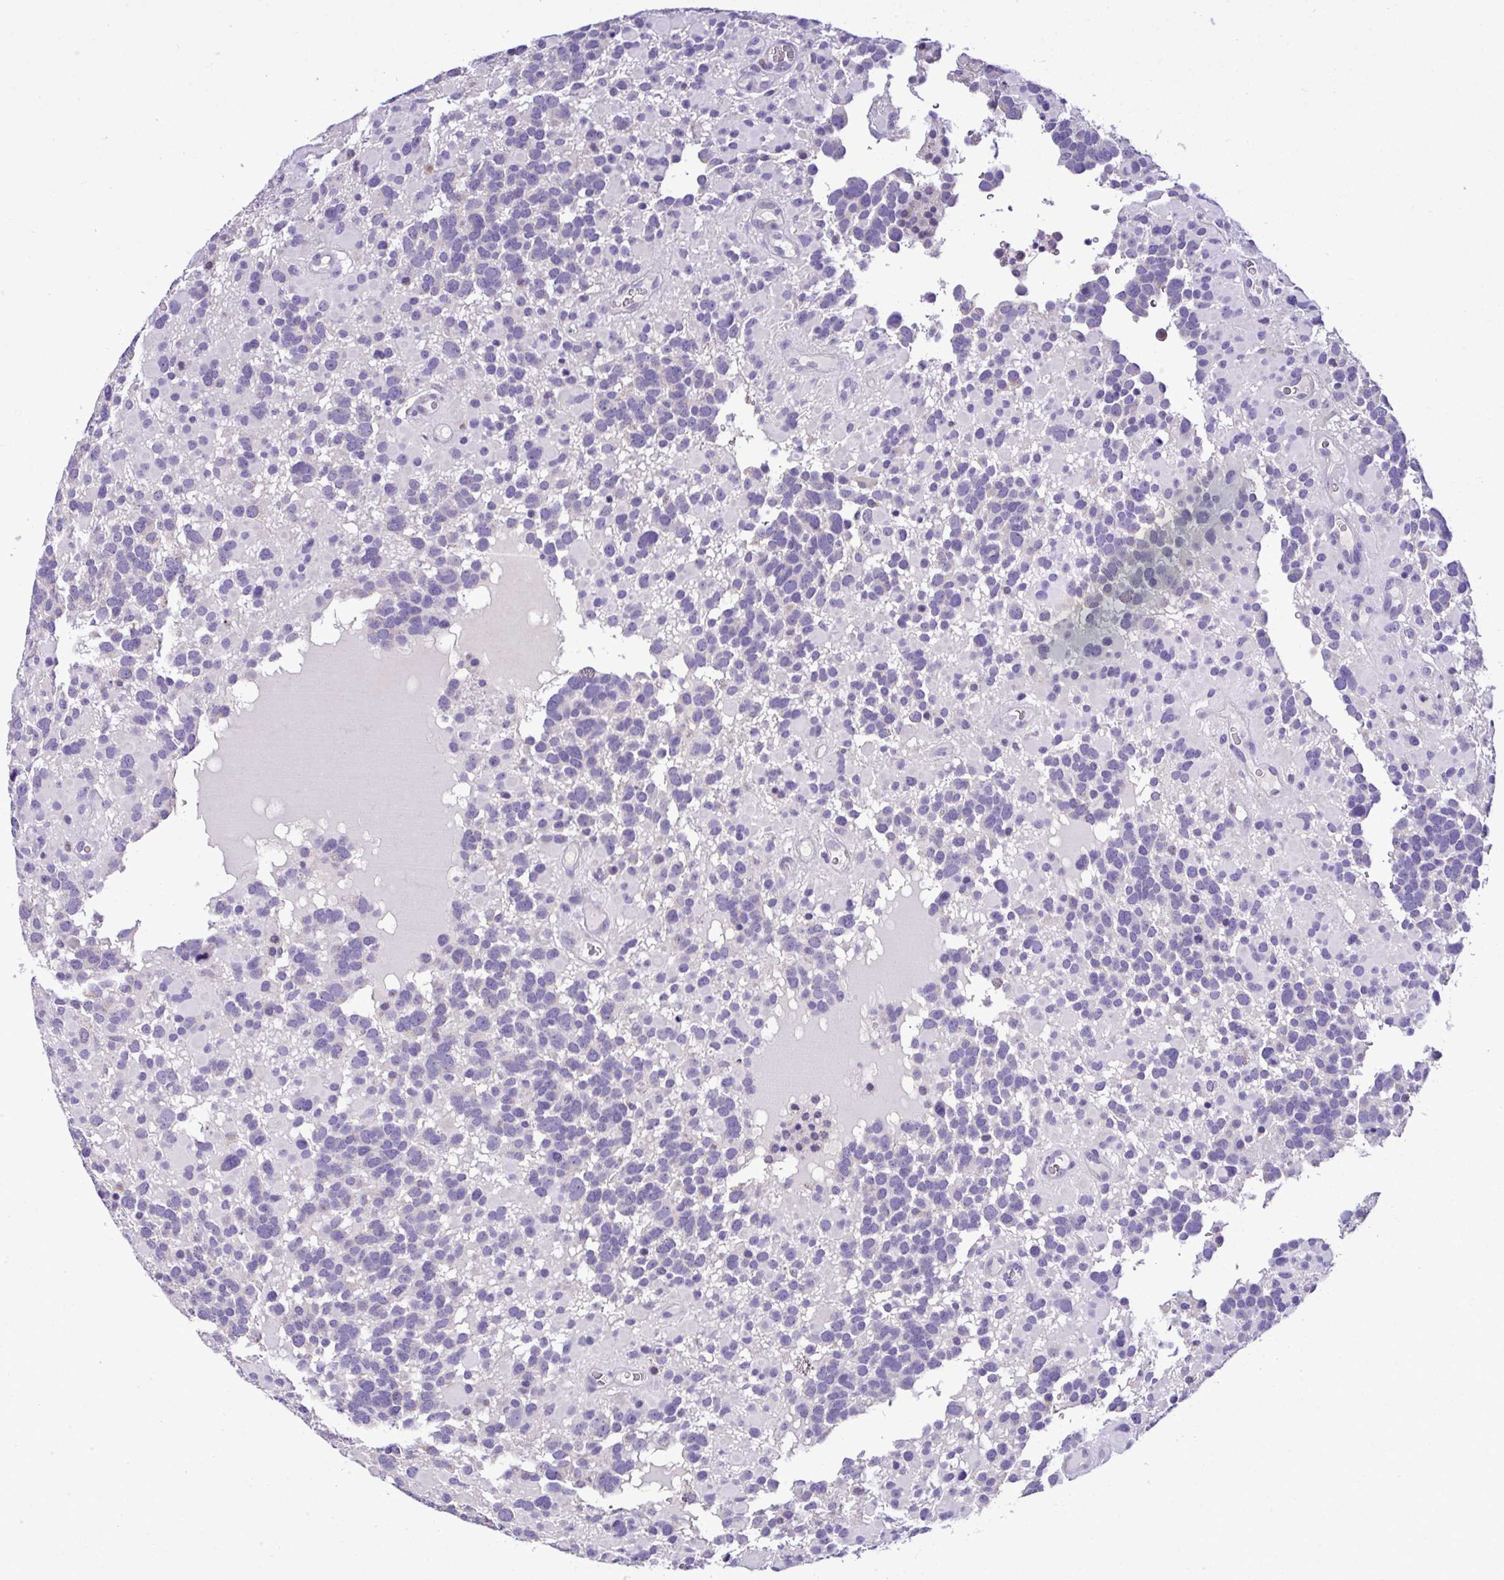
{"staining": {"intensity": "negative", "quantity": "none", "location": "none"}, "tissue": "glioma", "cell_type": "Tumor cells", "image_type": "cancer", "snomed": [{"axis": "morphology", "description": "Glioma, malignant, High grade"}, {"axis": "topography", "description": "Brain"}], "caption": "Immunohistochemistry histopathology image of neoplastic tissue: glioma stained with DAB exhibits no significant protein positivity in tumor cells. Brightfield microscopy of immunohistochemistry stained with DAB (brown) and hematoxylin (blue), captured at high magnification.", "gene": "ST8SIA2", "patient": {"sex": "female", "age": 40}}